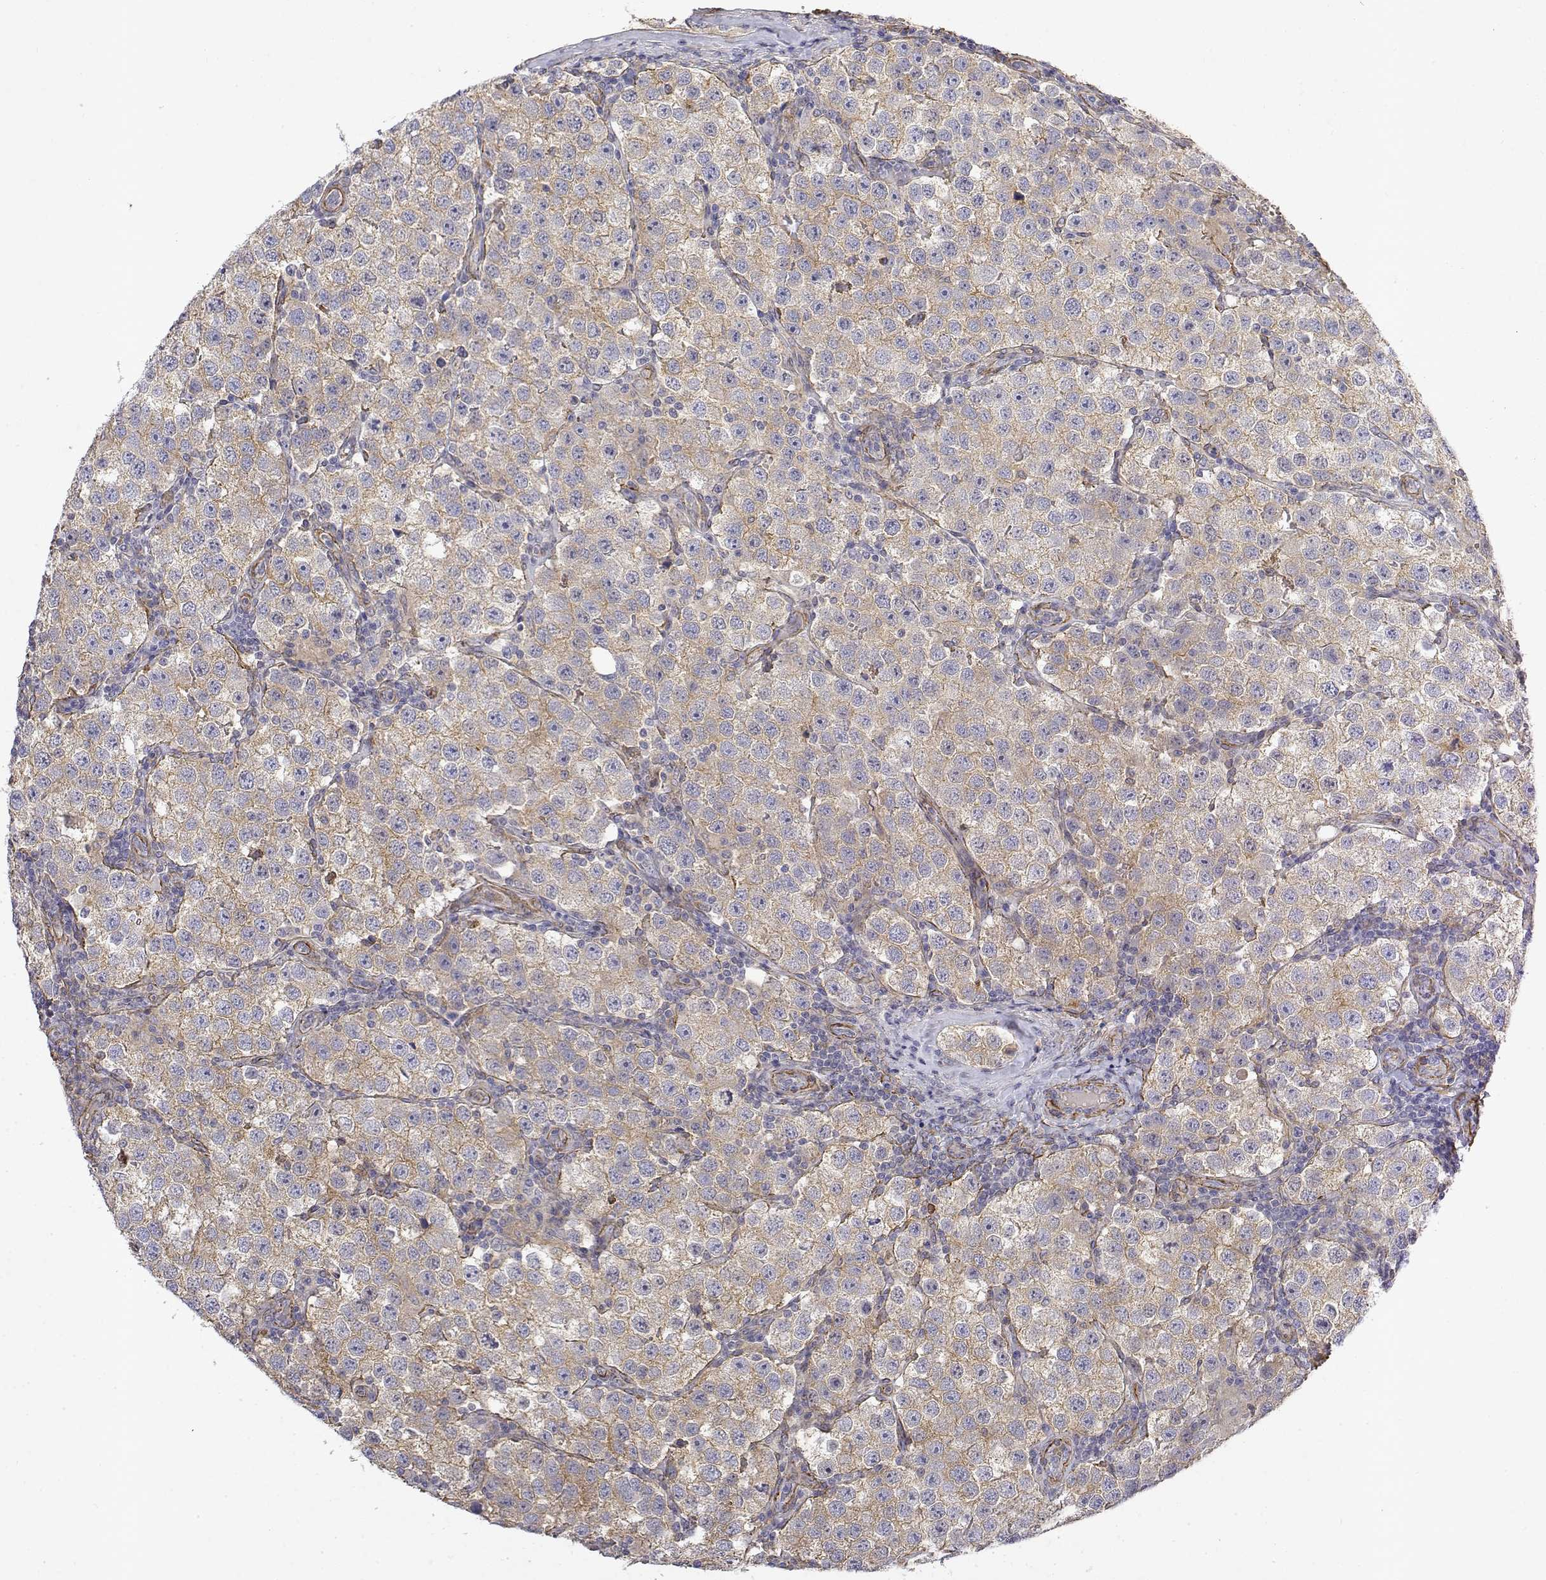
{"staining": {"intensity": "weak", "quantity": "25%-75%", "location": "cytoplasmic/membranous"}, "tissue": "testis cancer", "cell_type": "Tumor cells", "image_type": "cancer", "snomed": [{"axis": "morphology", "description": "Seminoma, NOS"}, {"axis": "topography", "description": "Testis"}], "caption": "Weak cytoplasmic/membranous positivity is appreciated in about 25%-75% of tumor cells in testis cancer. Nuclei are stained in blue.", "gene": "SOWAHD", "patient": {"sex": "male", "age": 37}}